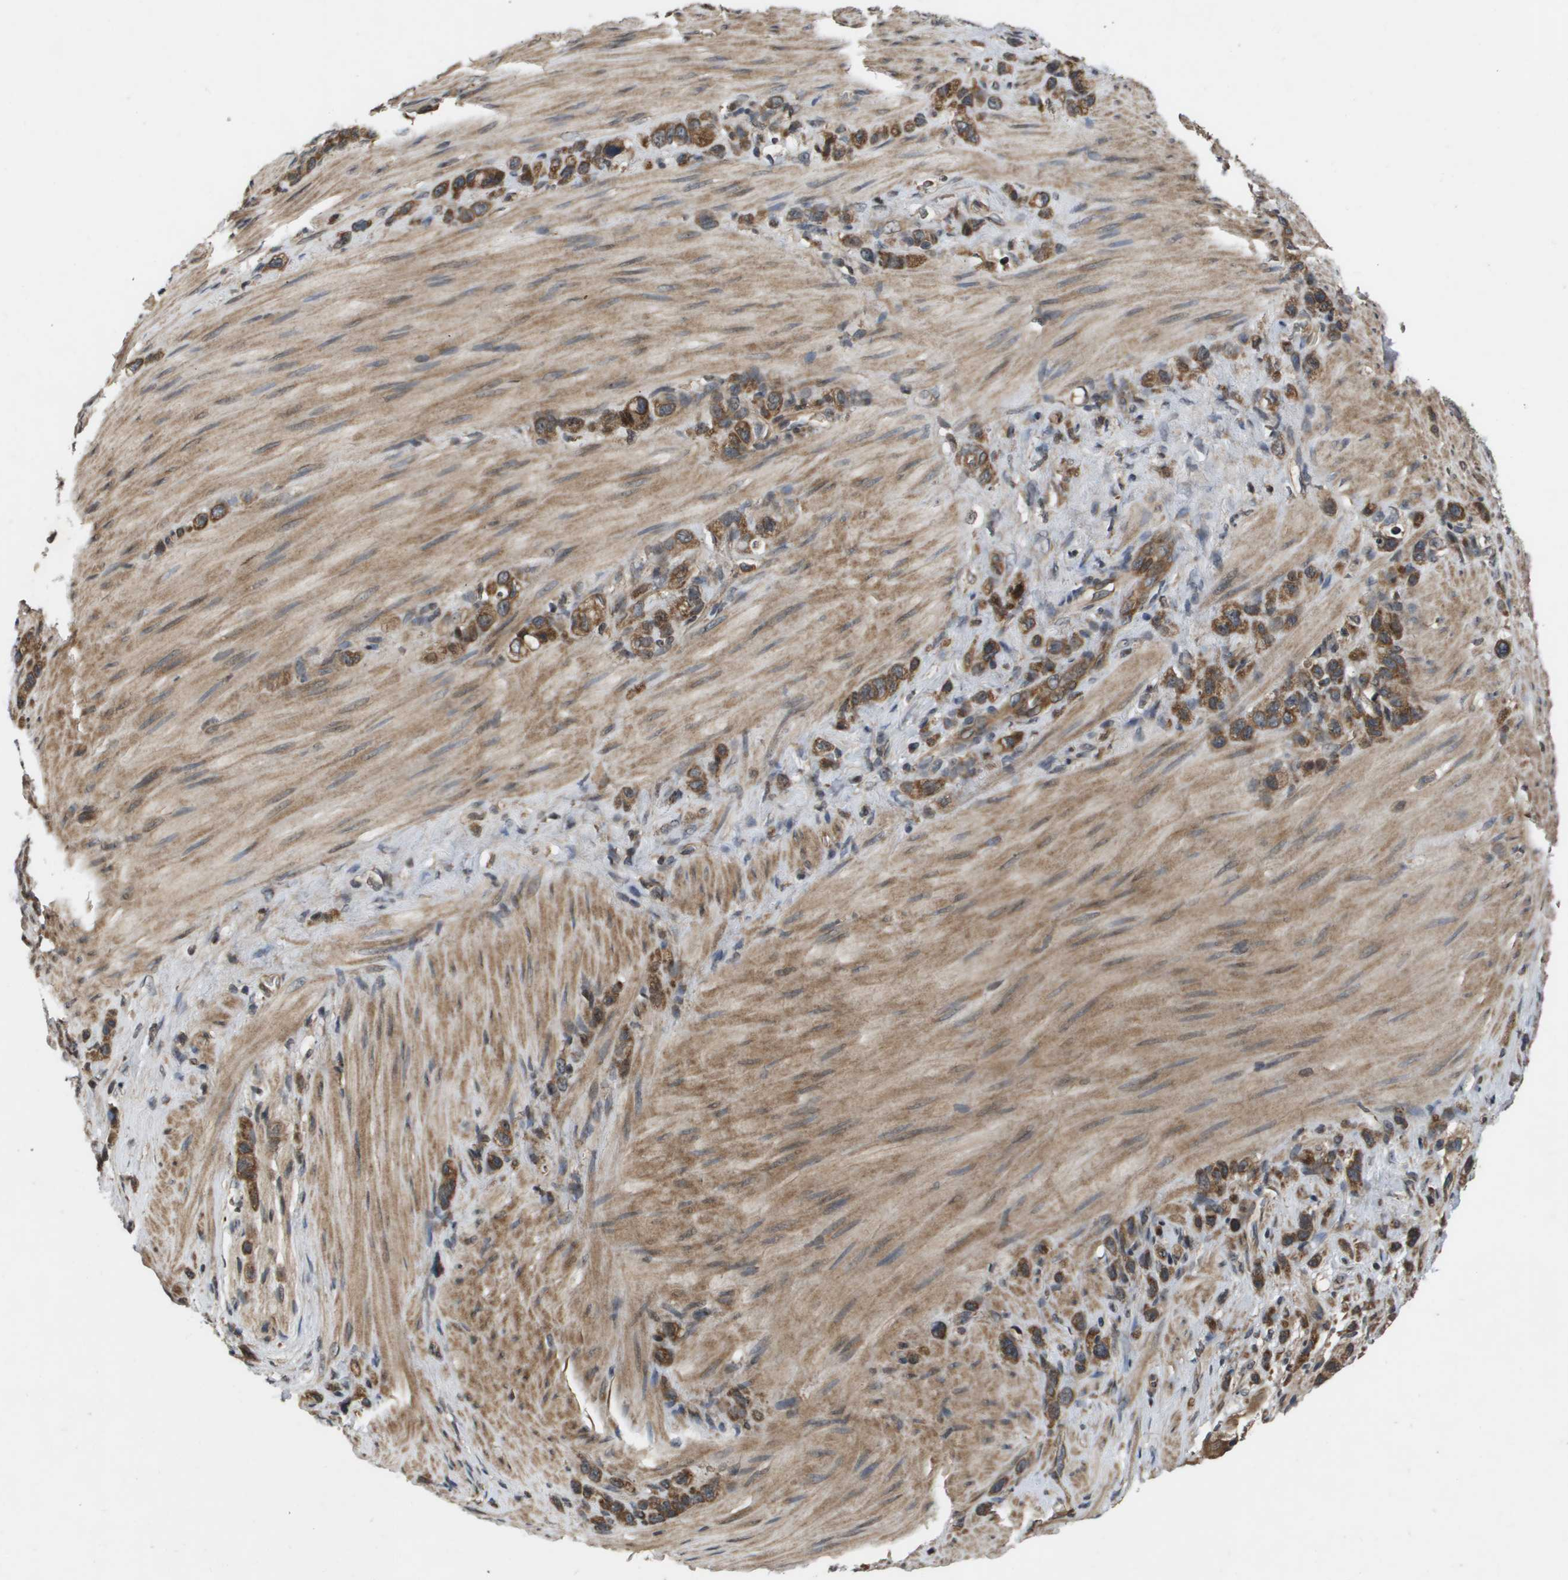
{"staining": {"intensity": "moderate", "quantity": ">75%", "location": "cytoplasmic/membranous"}, "tissue": "stomach cancer", "cell_type": "Tumor cells", "image_type": "cancer", "snomed": [{"axis": "morphology", "description": "Adenocarcinoma, NOS"}, {"axis": "morphology", "description": "Adenocarcinoma, High grade"}, {"axis": "topography", "description": "Stomach, upper"}, {"axis": "topography", "description": "Stomach, lower"}], "caption": "Stomach cancer (adenocarcinoma (high-grade)) stained for a protein (brown) reveals moderate cytoplasmic/membranous positive positivity in about >75% of tumor cells.", "gene": "SPTLC1", "patient": {"sex": "female", "age": 65}}